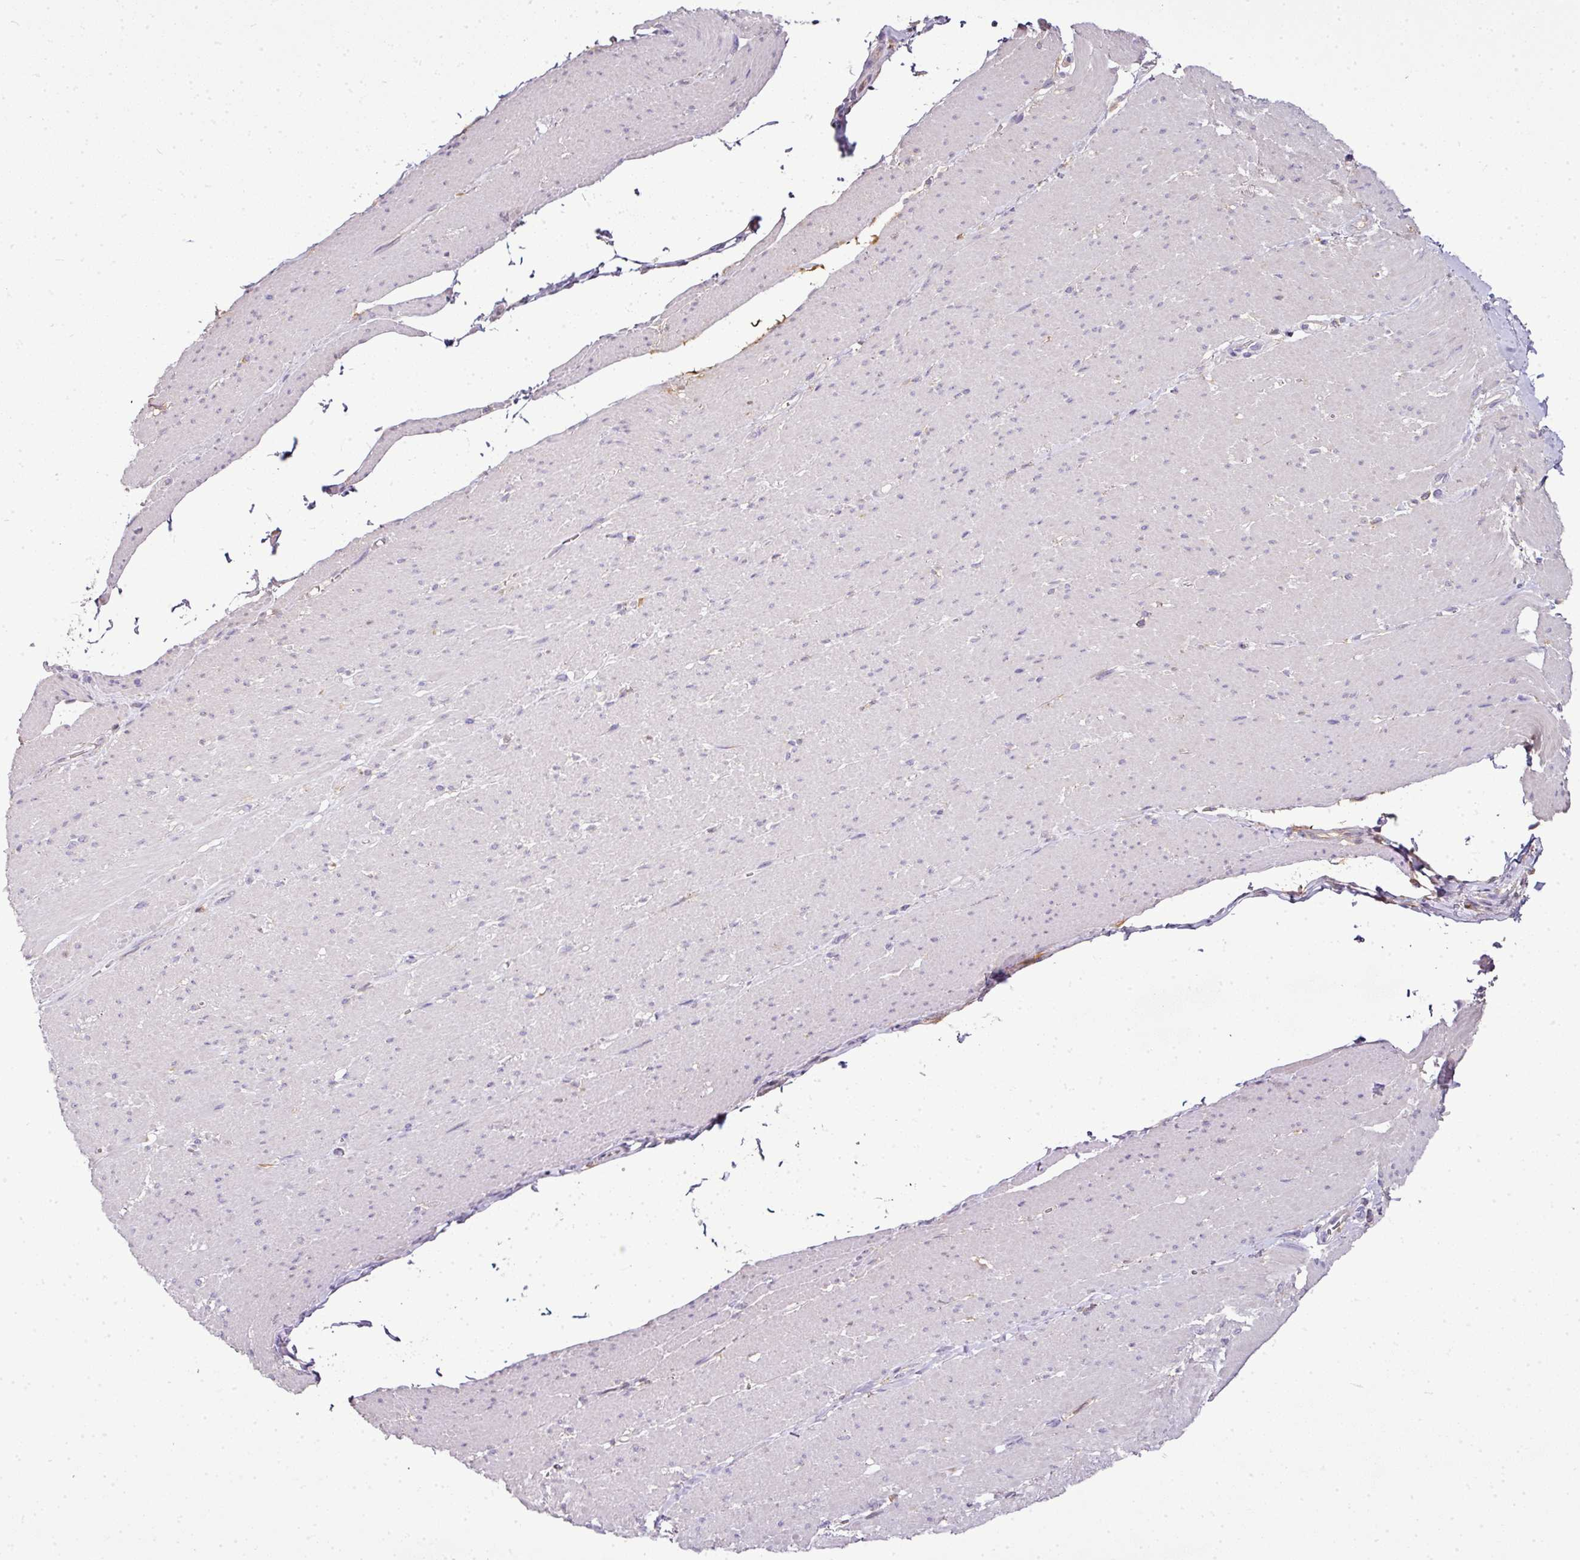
{"staining": {"intensity": "negative", "quantity": "none", "location": "none"}, "tissue": "smooth muscle", "cell_type": "Smooth muscle cells", "image_type": "normal", "snomed": [{"axis": "morphology", "description": "Normal tissue, NOS"}, {"axis": "topography", "description": "Smooth muscle"}, {"axis": "topography", "description": "Rectum"}], "caption": "This photomicrograph is of normal smooth muscle stained with IHC to label a protein in brown with the nuclei are counter-stained blue. There is no expression in smooth muscle cells. (DAB (3,3'-diaminobenzidine) immunohistochemistry with hematoxylin counter stain).", "gene": "CAB39L", "patient": {"sex": "male", "age": 53}}